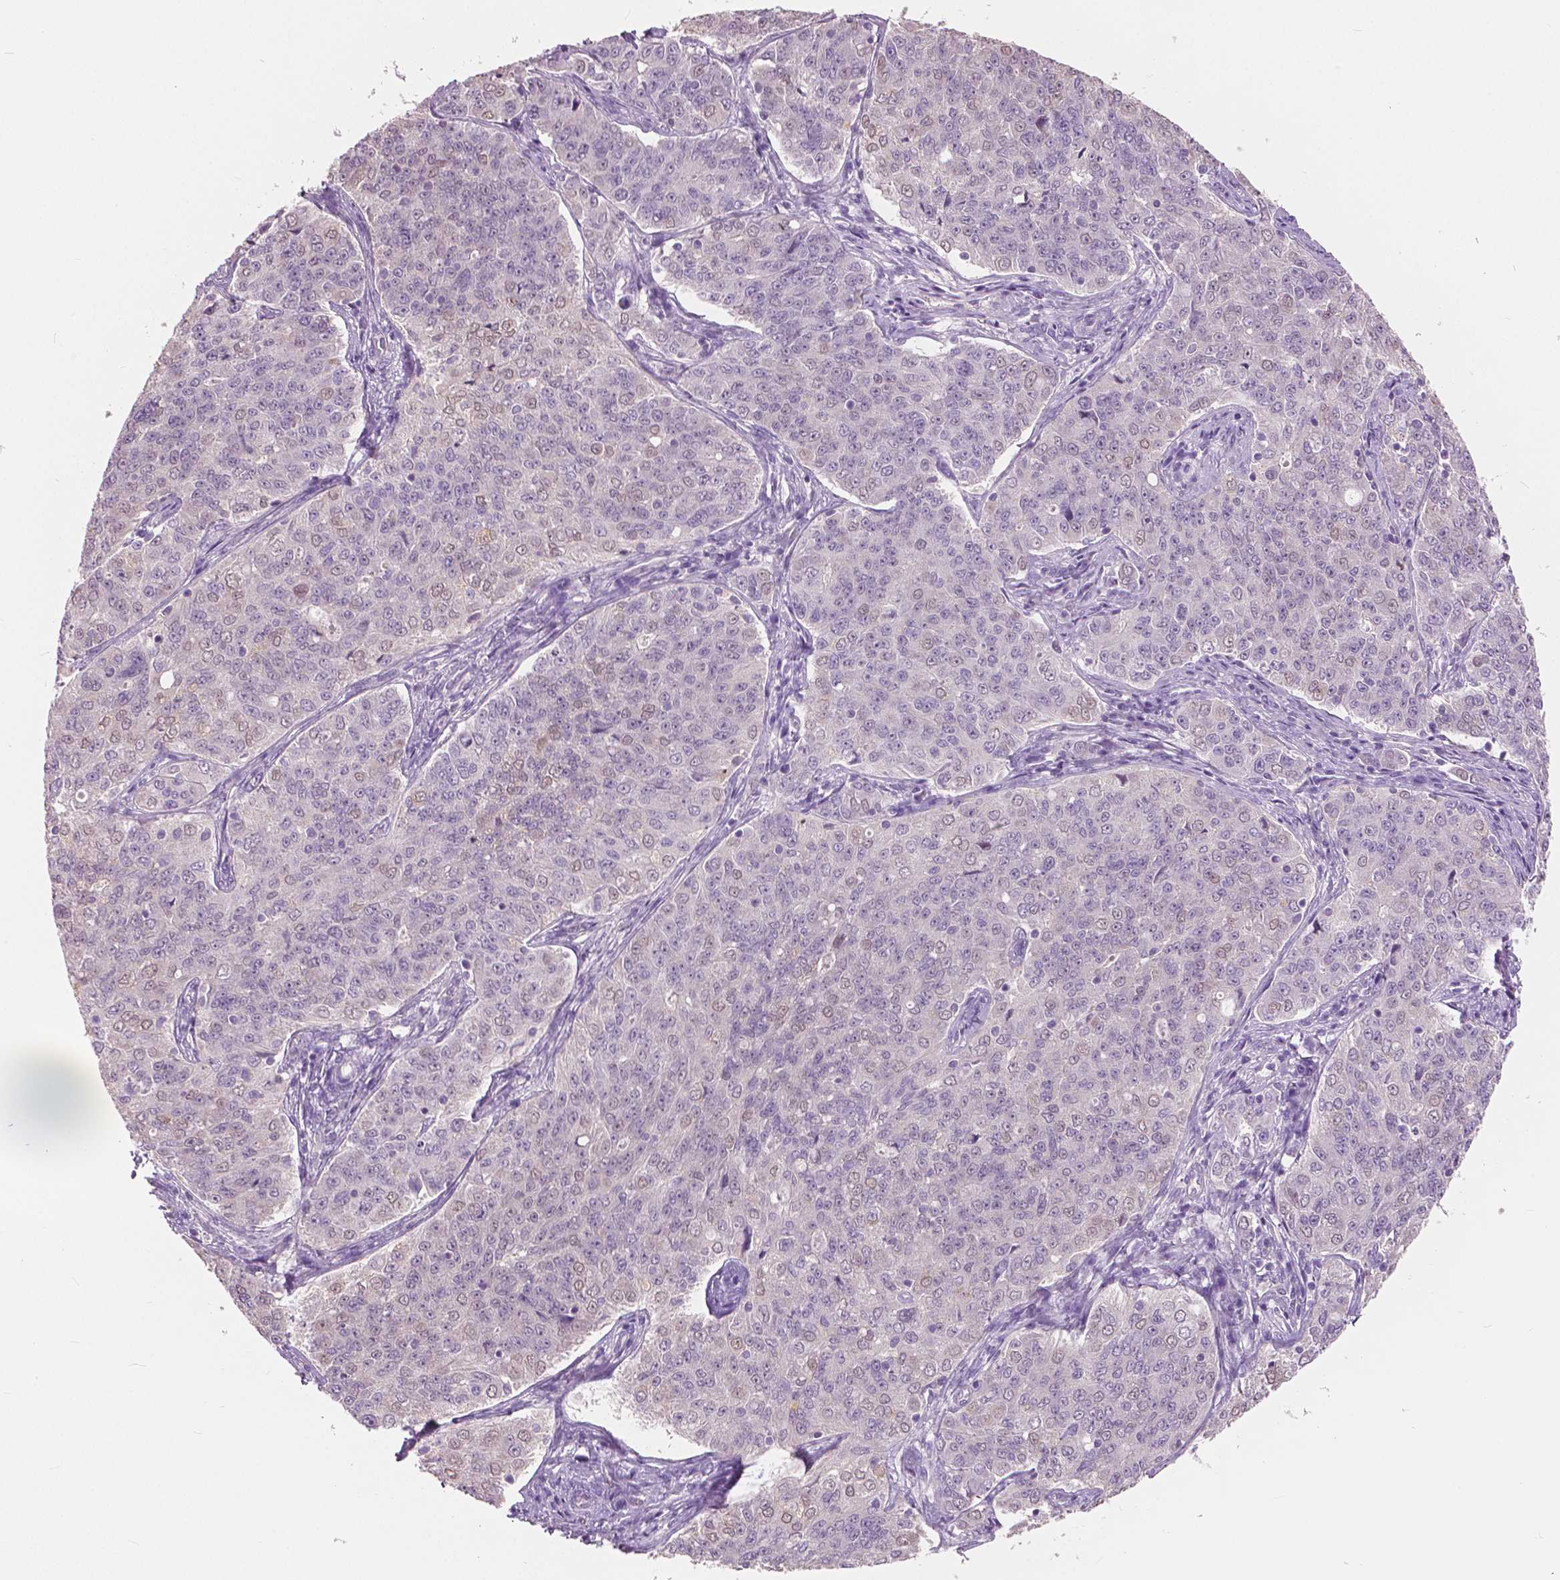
{"staining": {"intensity": "weak", "quantity": "<25%", "location": "nuclear"}, "tissue": "endometrial cancer", "cell_type": "Tumor cells", "image_type": "cancer", "snomed": [{"axis": "morphology", "description": "Adenocarcinoma, NOS"}, {"axis": "topography", "description": "Endometrium"}], "caption": "An image of endometrial cancer stained for a protein exhibits no brown staining in tumor cells. (Brightfield microscopy of DAB (3,3'-diaminobenzidine) immunohistochemistry at high magnification).", "gene": "TKFC", "patient": {"sex": "female", "age": 43}}